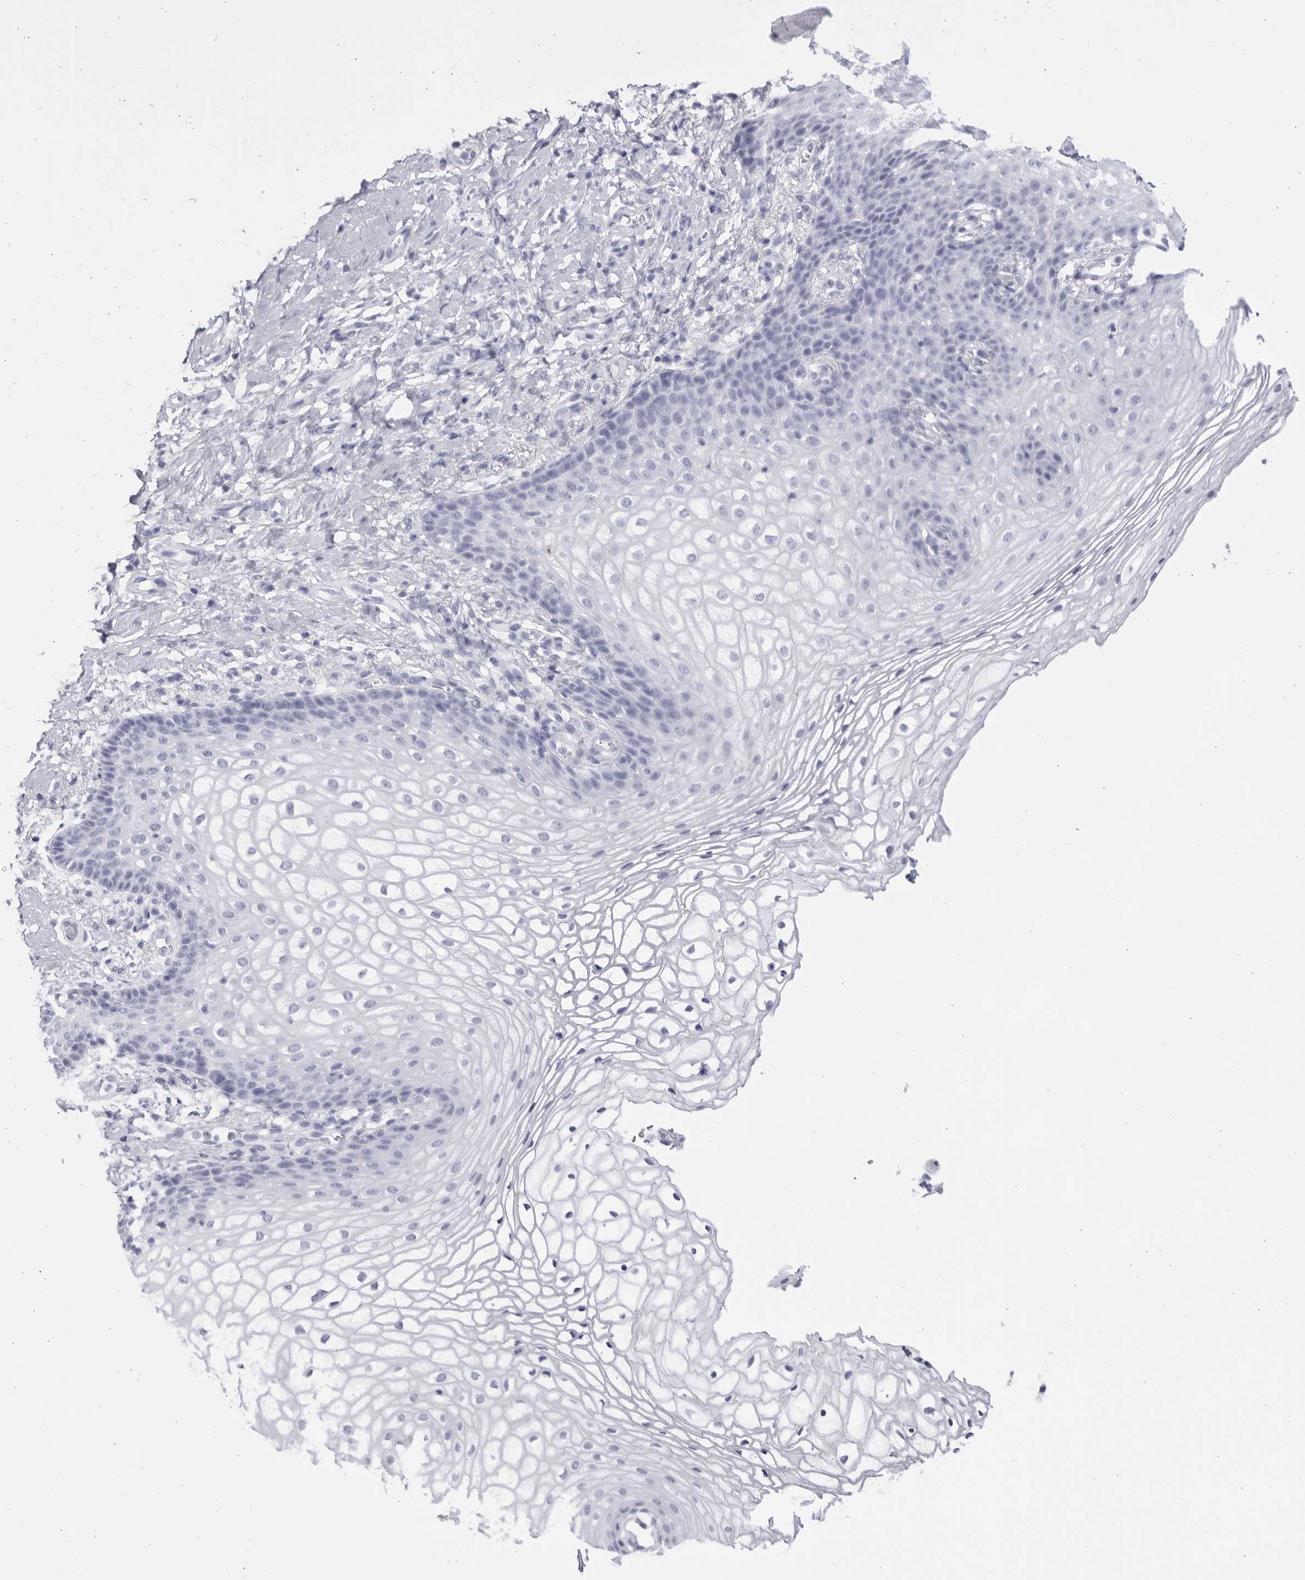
{"staining": {"intensity": "negative", "quantity": "none", "location": "none"}, "tissue": "vagina", "cell_type": "Squamous epithelial cells", "image_type": "normal", "snomed": [{"axis": "morphology", "description": "Normal tissue, NOS"}, {"axis": "topography", "description": "Vagina"}], "caption": "DAB immunohistochemical staining of benign human vagina shows no significant positivity in squamous epithelial cells. Brightfield microscopy of immunohistochemistry stained with DAB (brown) and hematoxylin (blue), captured at high magnification.", "gene": "CCDC181", "patient": {"sex": "female", "age": 60}}